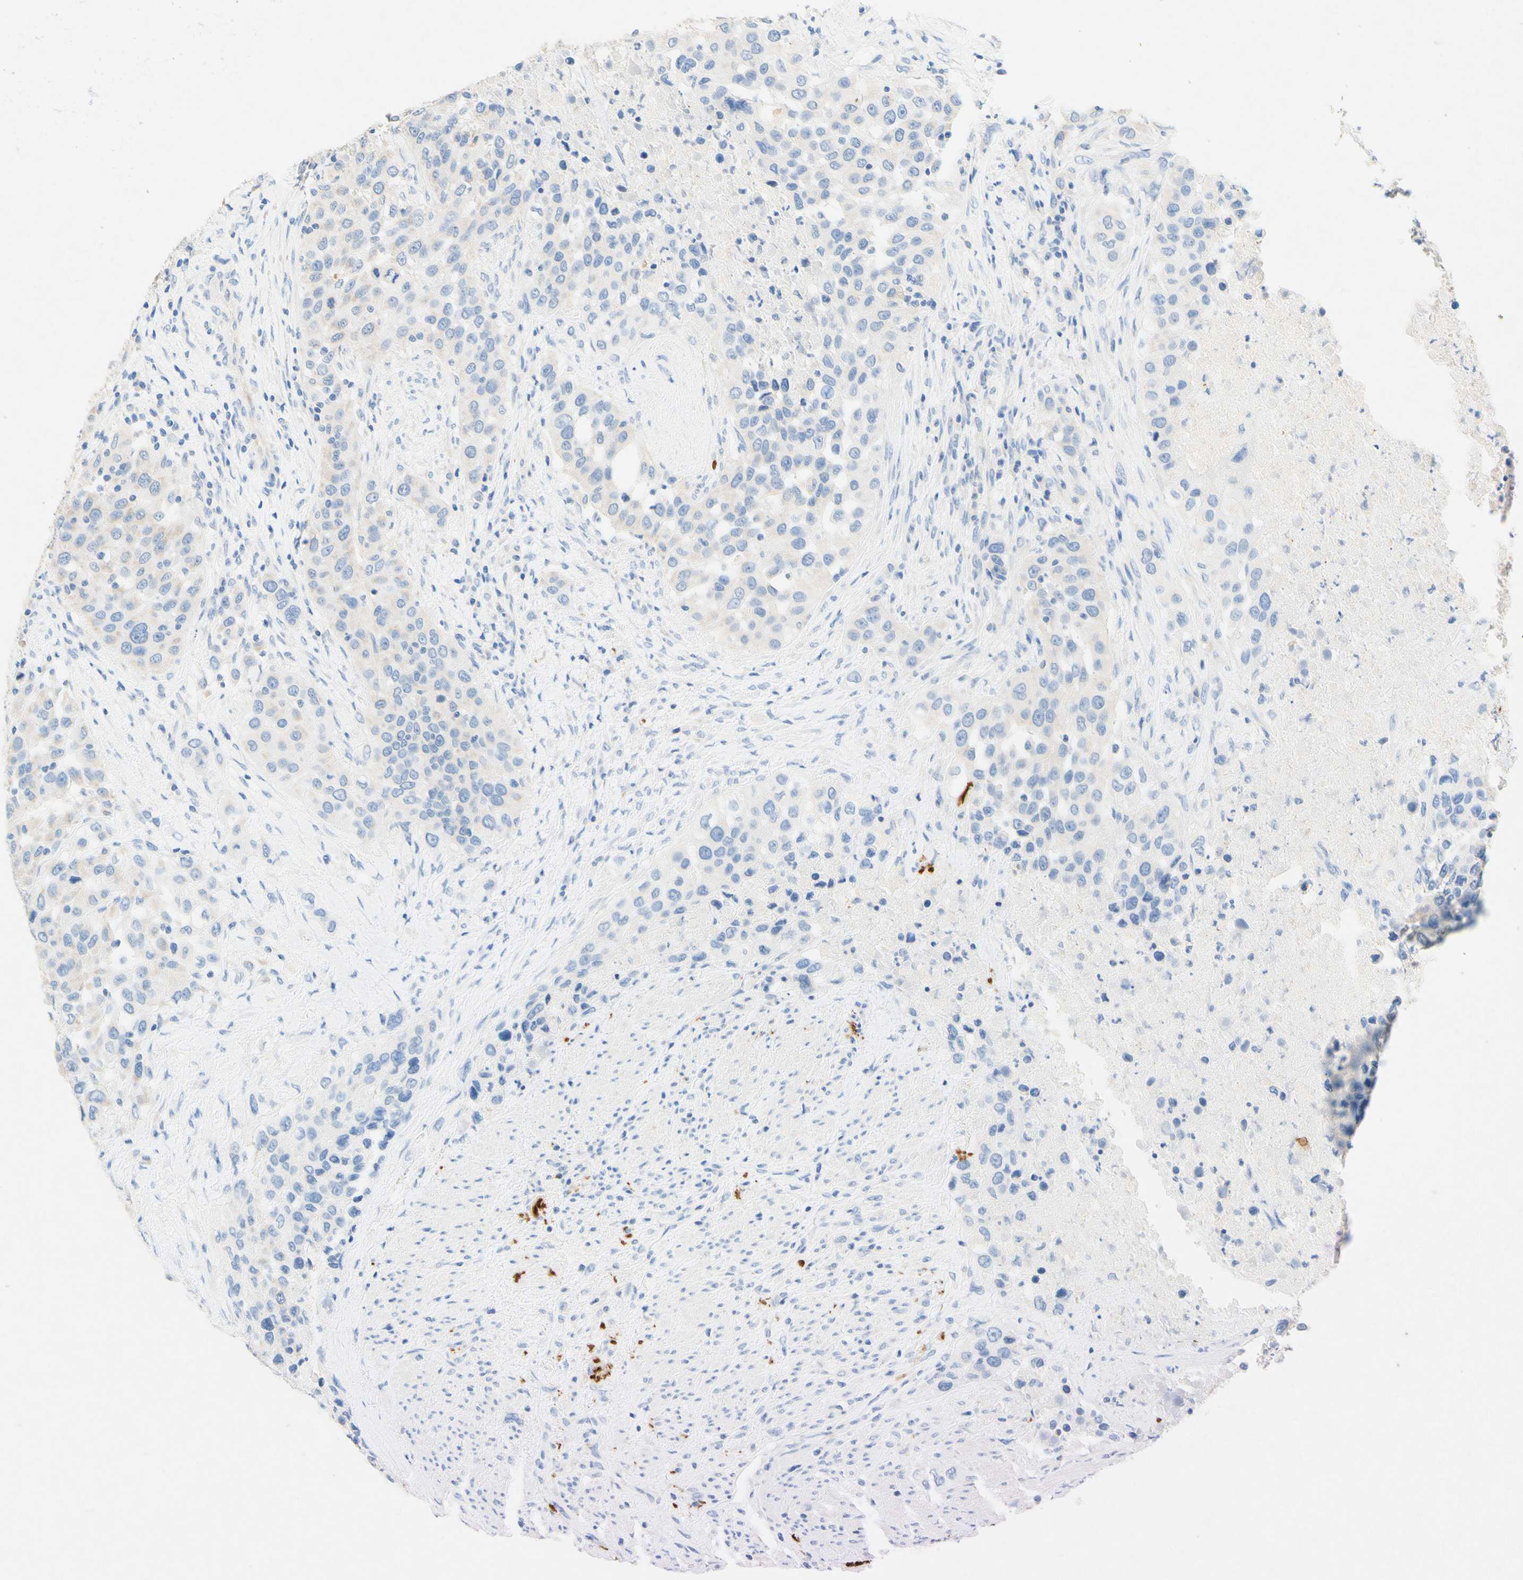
{"staining": {"intensity": "negative", "quantity": "none", "location": "none"}, "tissue": "urothelial cancer", "cell_type": "Tumor cells", "image_type": "cancer", "snomed": [{"axis": "morphology", "description": "Urothelial carcinoma, High grade"}, {"axis": "topography", "description": "Urinary bladder"}], "caption": "Tumor cells are negative for brown protein staining in urothelial carcinoma (high-grade). (Immunohistochemistry, brightfield microscopy, high magnification).", "gene": "SLC46A1", "patient": {"sex": "female", "age": 80}}